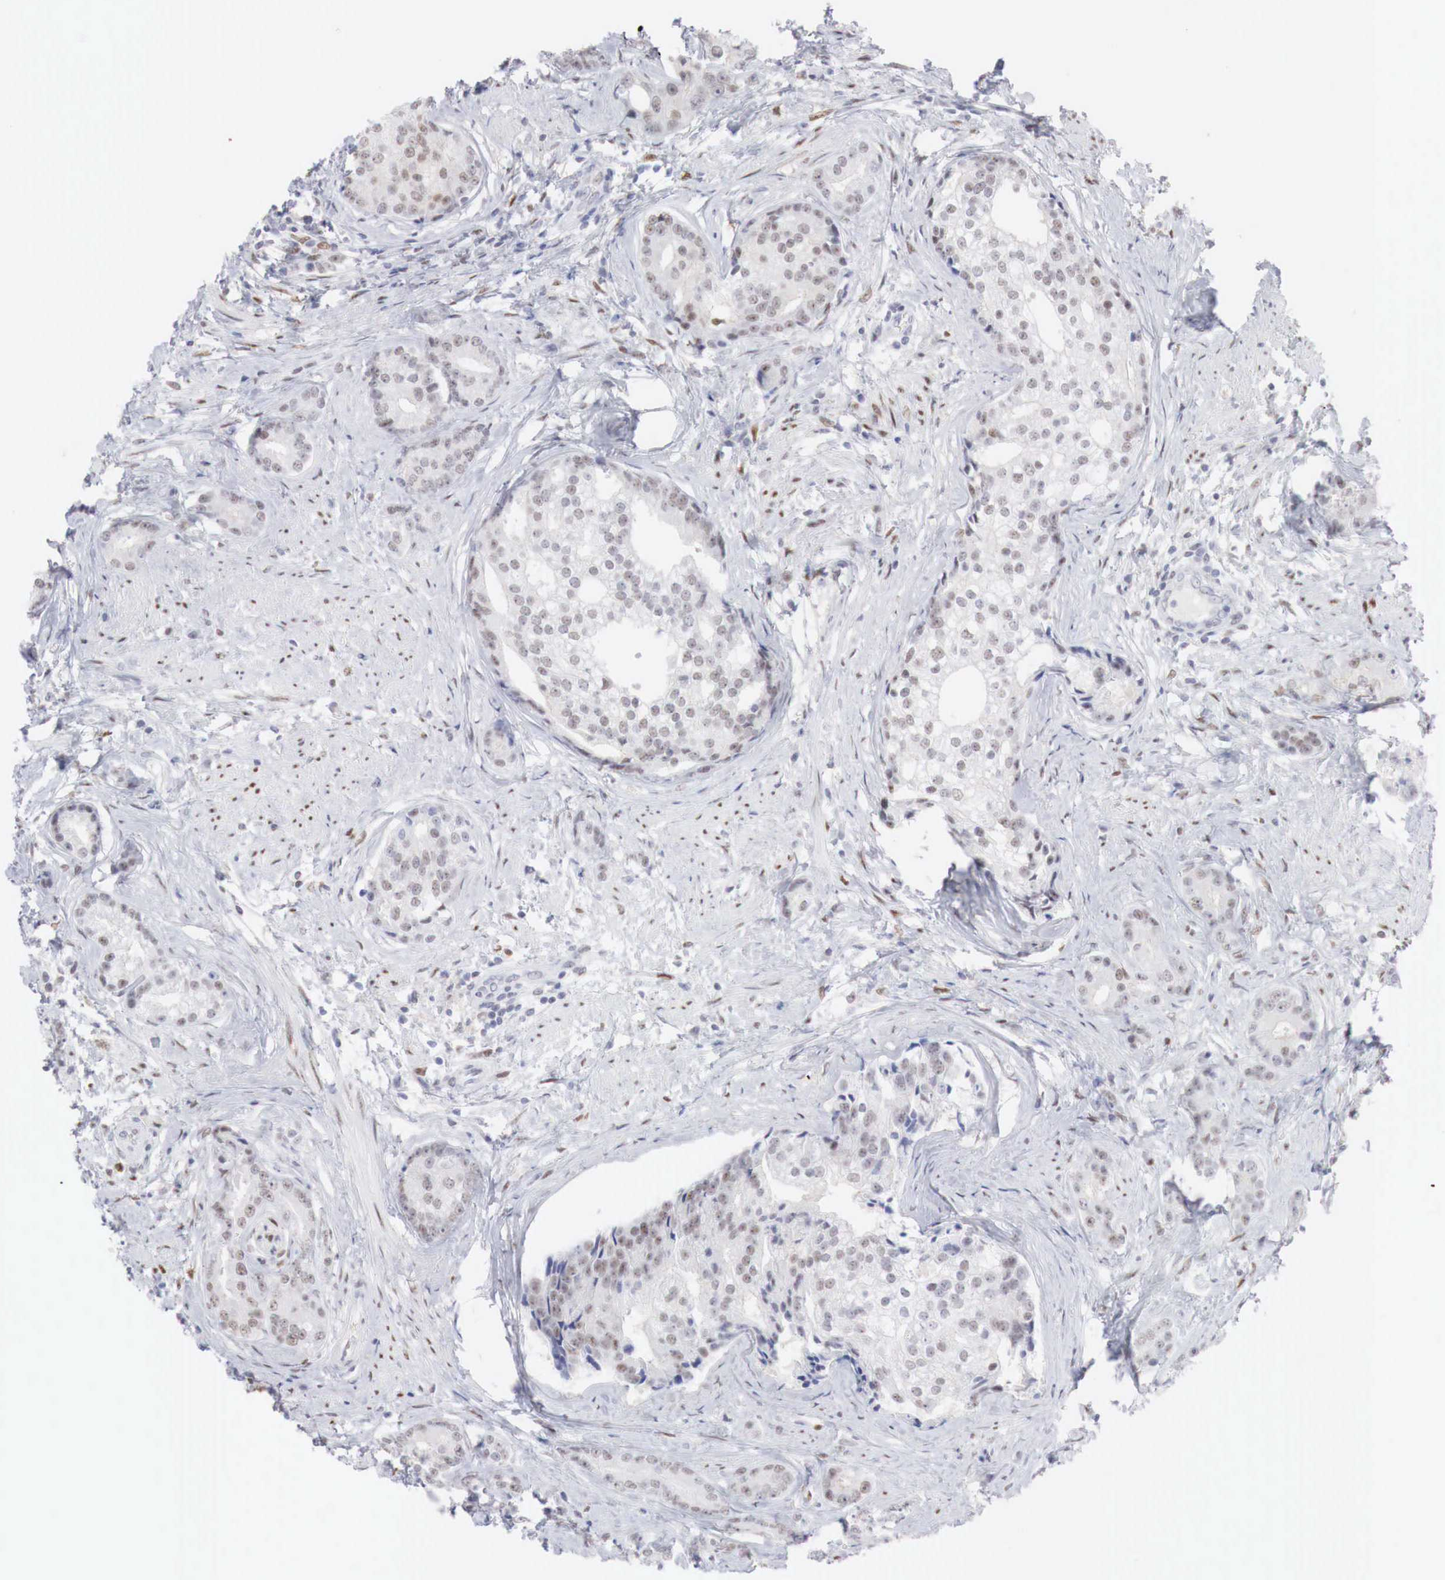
{"staining": {"intensity": "weak", "quantity": "25%-75%", "location": "nuclear"}, "tissue": "prostate cancer", "cell_type": "Tumor cells", "image_type": "cancer", "snomed": [{"axis": "morphology", "description": "Adenocarcinoma, Medium grade"}, {"axis": "topography", "description": "Prostate"}], "caption": "DAB immunohistochemical staining of human adenocarcinoma (medium-grade) (prostate) exhibits weak nuclear protein positivity in approximately 25%-75% of tumor cells.", "gene": "FOXP2", "patient": {"sex": "male", "age": 59}}